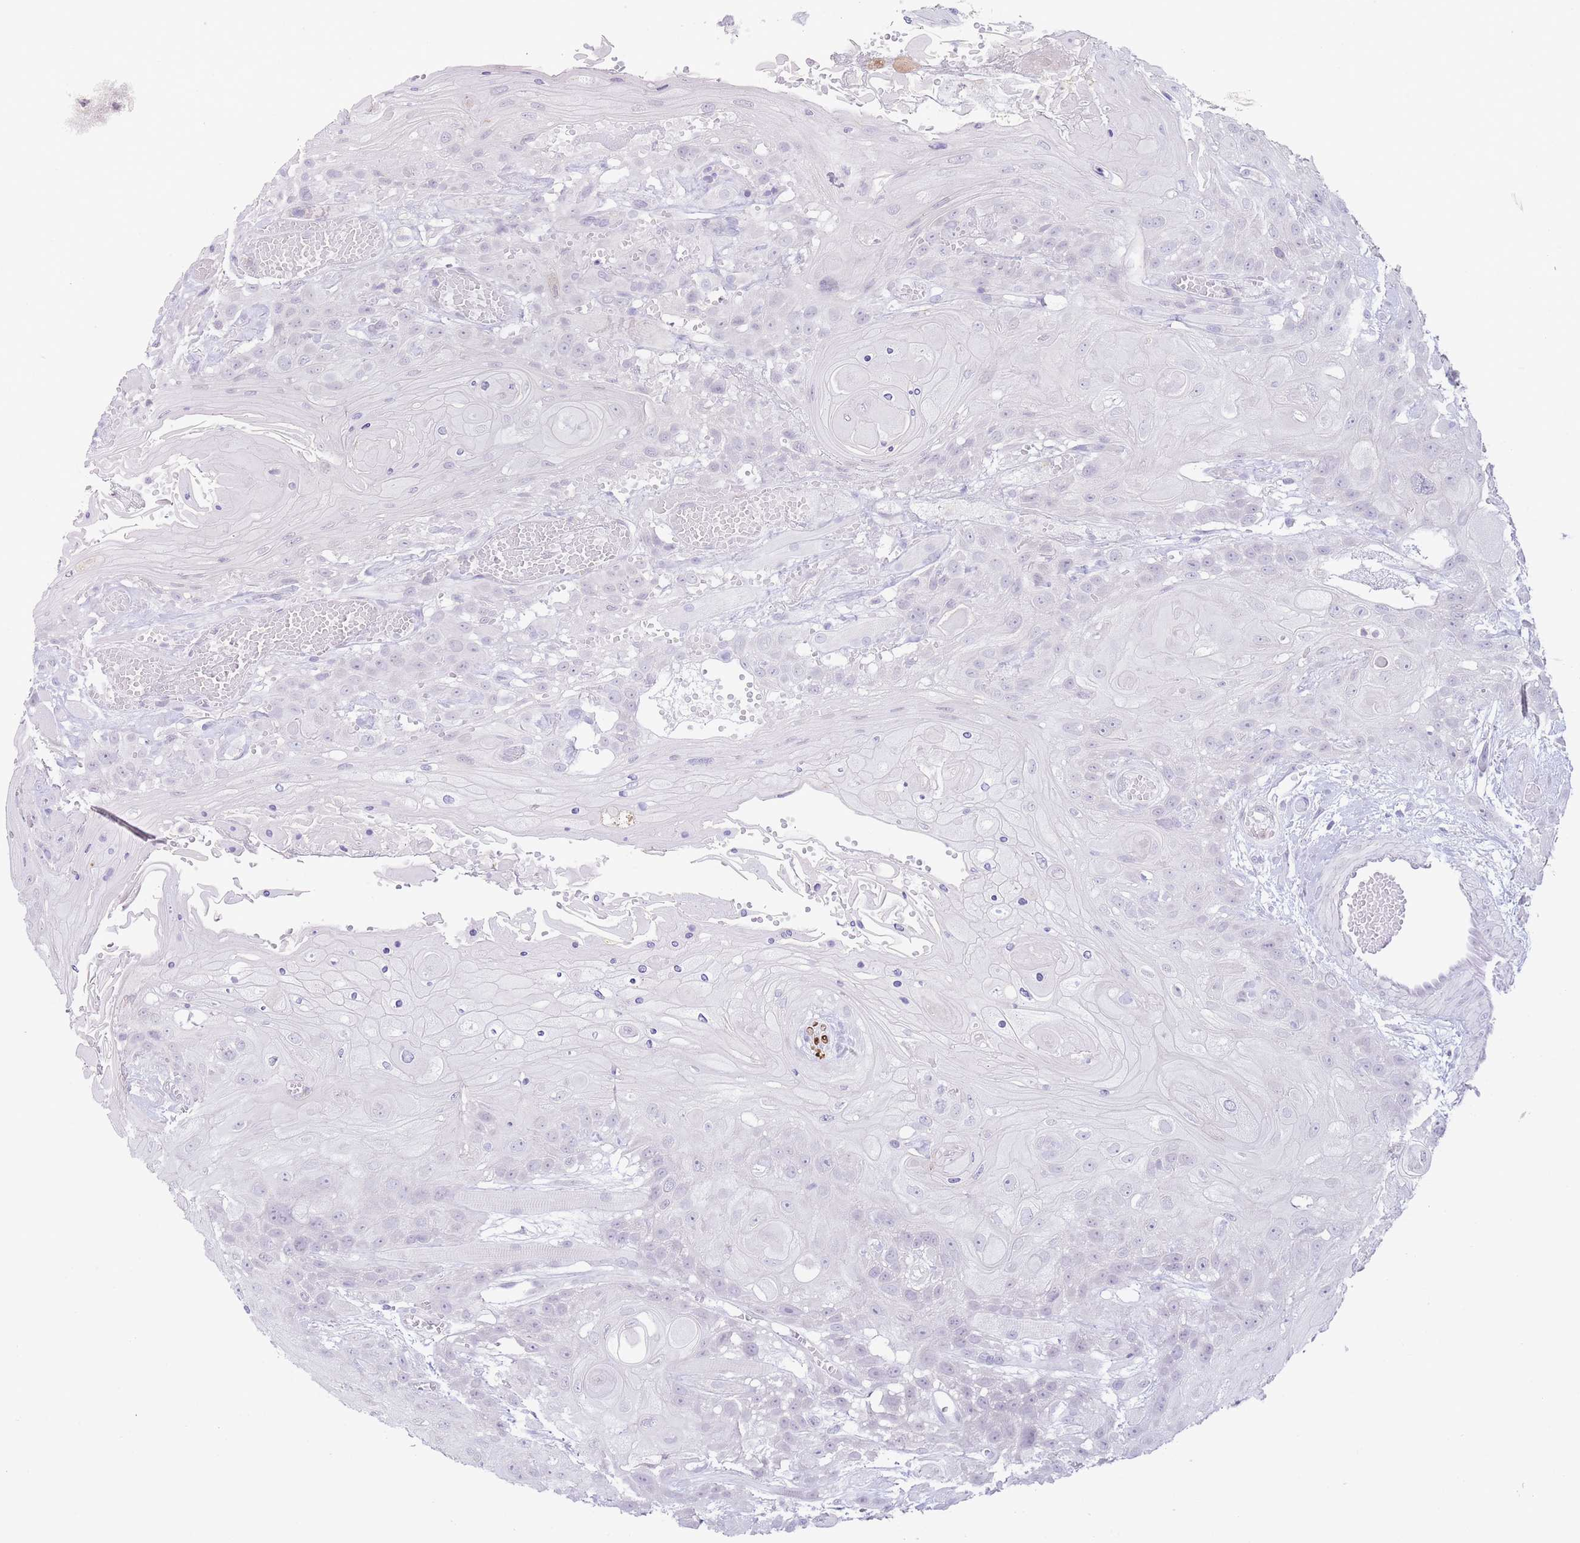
{"staining": {"intensity": "negative", "quantity": "none", "location": "none"}, "tissue": "head and neck cancer", "cell_type": "Tumor cells", "image_type": "cancer", "snomed": [{"axis": "morphology", "description": "Squamous cell carcinoma, NOS"}, {"axis": "topography", "description": "Head-Neck"}], "caption": "Protein analysis of head and neck cancer (squamous cell carcinoma) displays no significant staining in tumor cells.", "gene": "LCLAT1", "patient": {"sex": "female", "age": 43}}